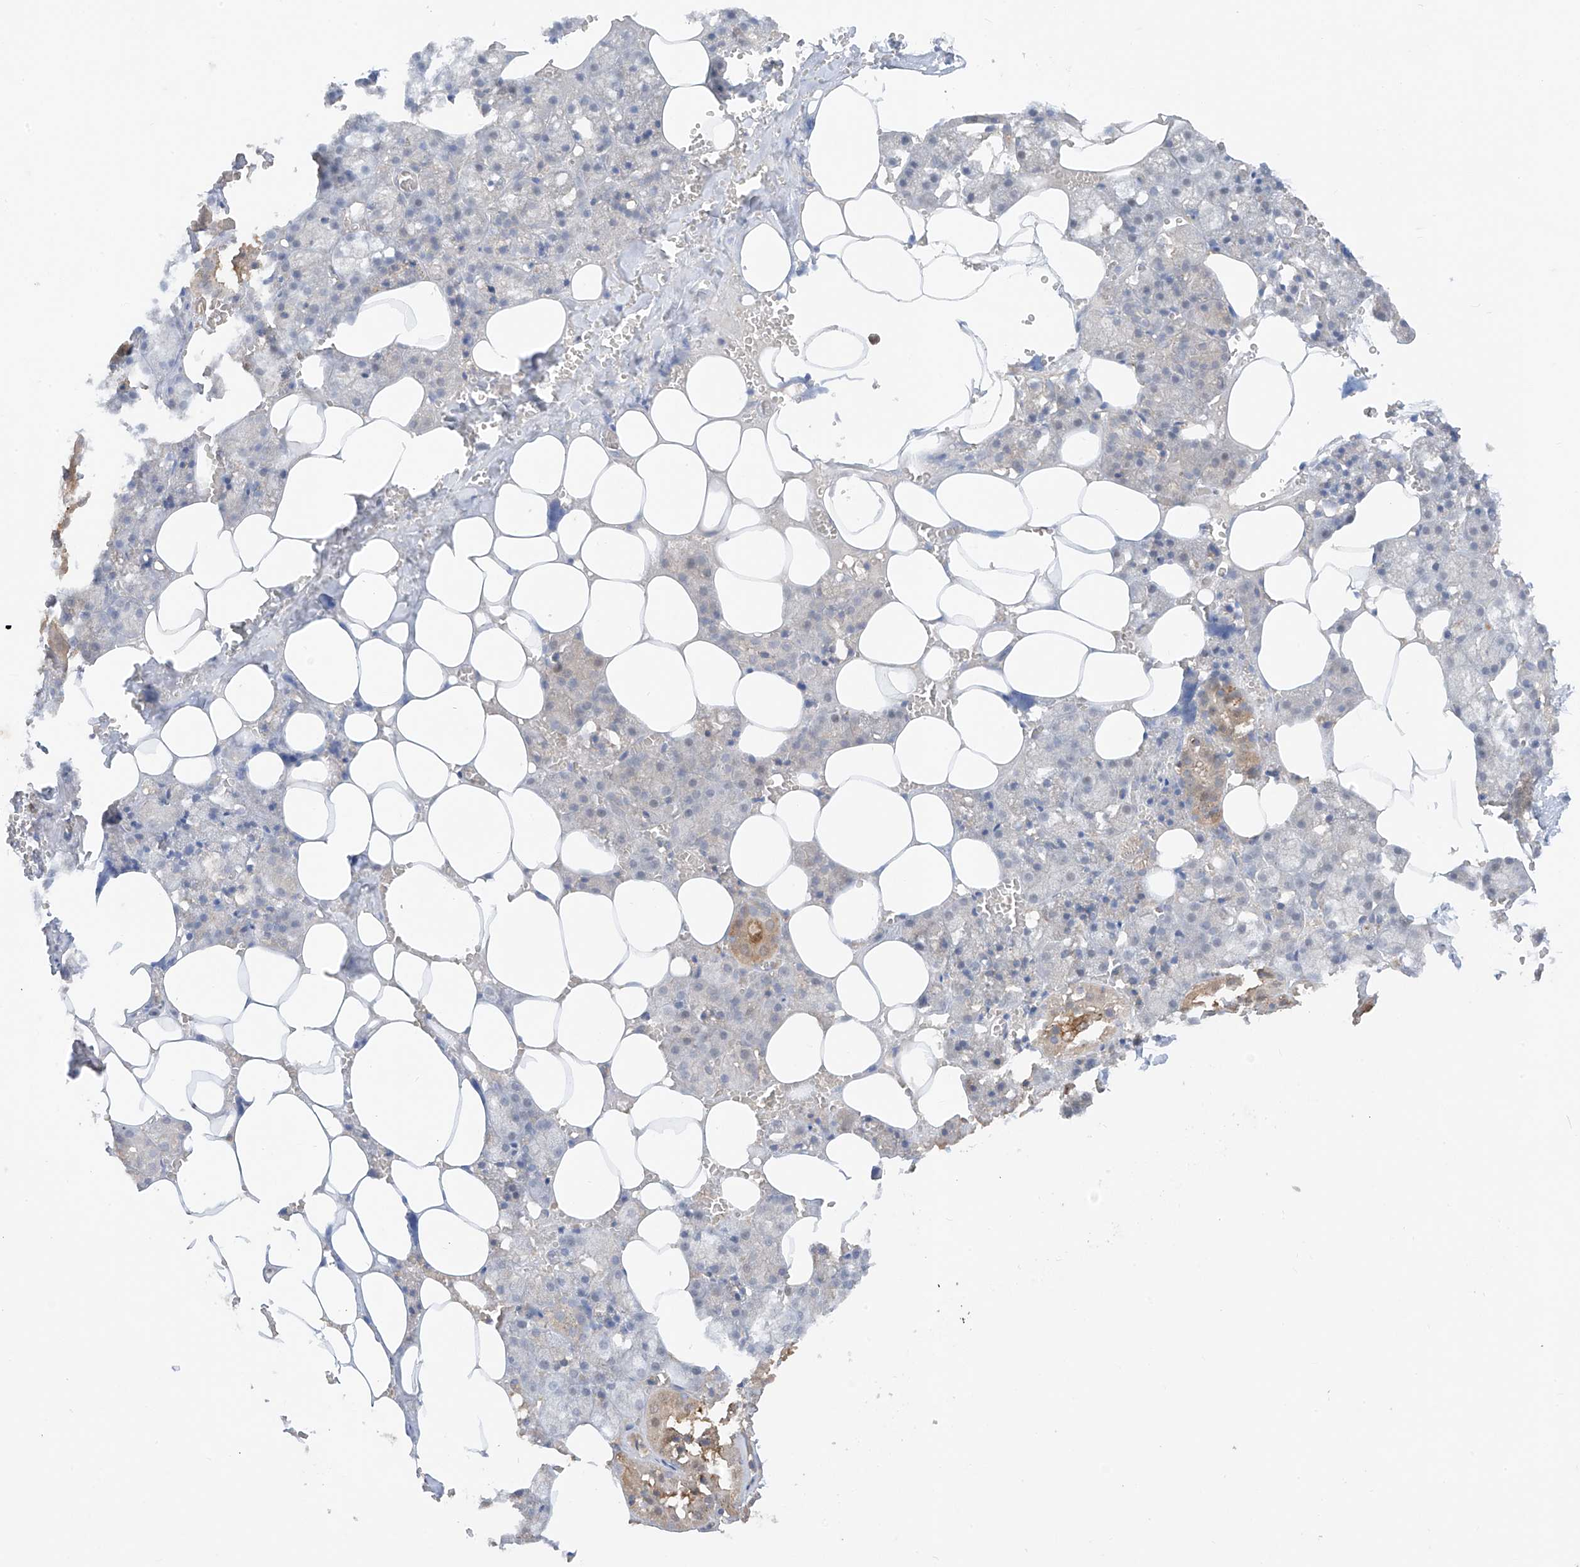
{"staining": {"intensity": "moderate", "quantity": "<25%", "location": "cytoplasmic/membranous"}, "tissue": "salivary gland", "cell_type": "Glandular cells", "image_type": "normal", "snomed": [{"axis": "morphology", "description": "Normal tissue, NOS"}, {"axis": "topography", "description": "Salivary gland"}], "caption": "Protein staining exhibits moderate cytoplasmic/membranous expression in approximately <25% of glandular cells in benign salivary gland.", "gene": "CACNA2D4", "patient": {"sex": "male", "age": 62}}